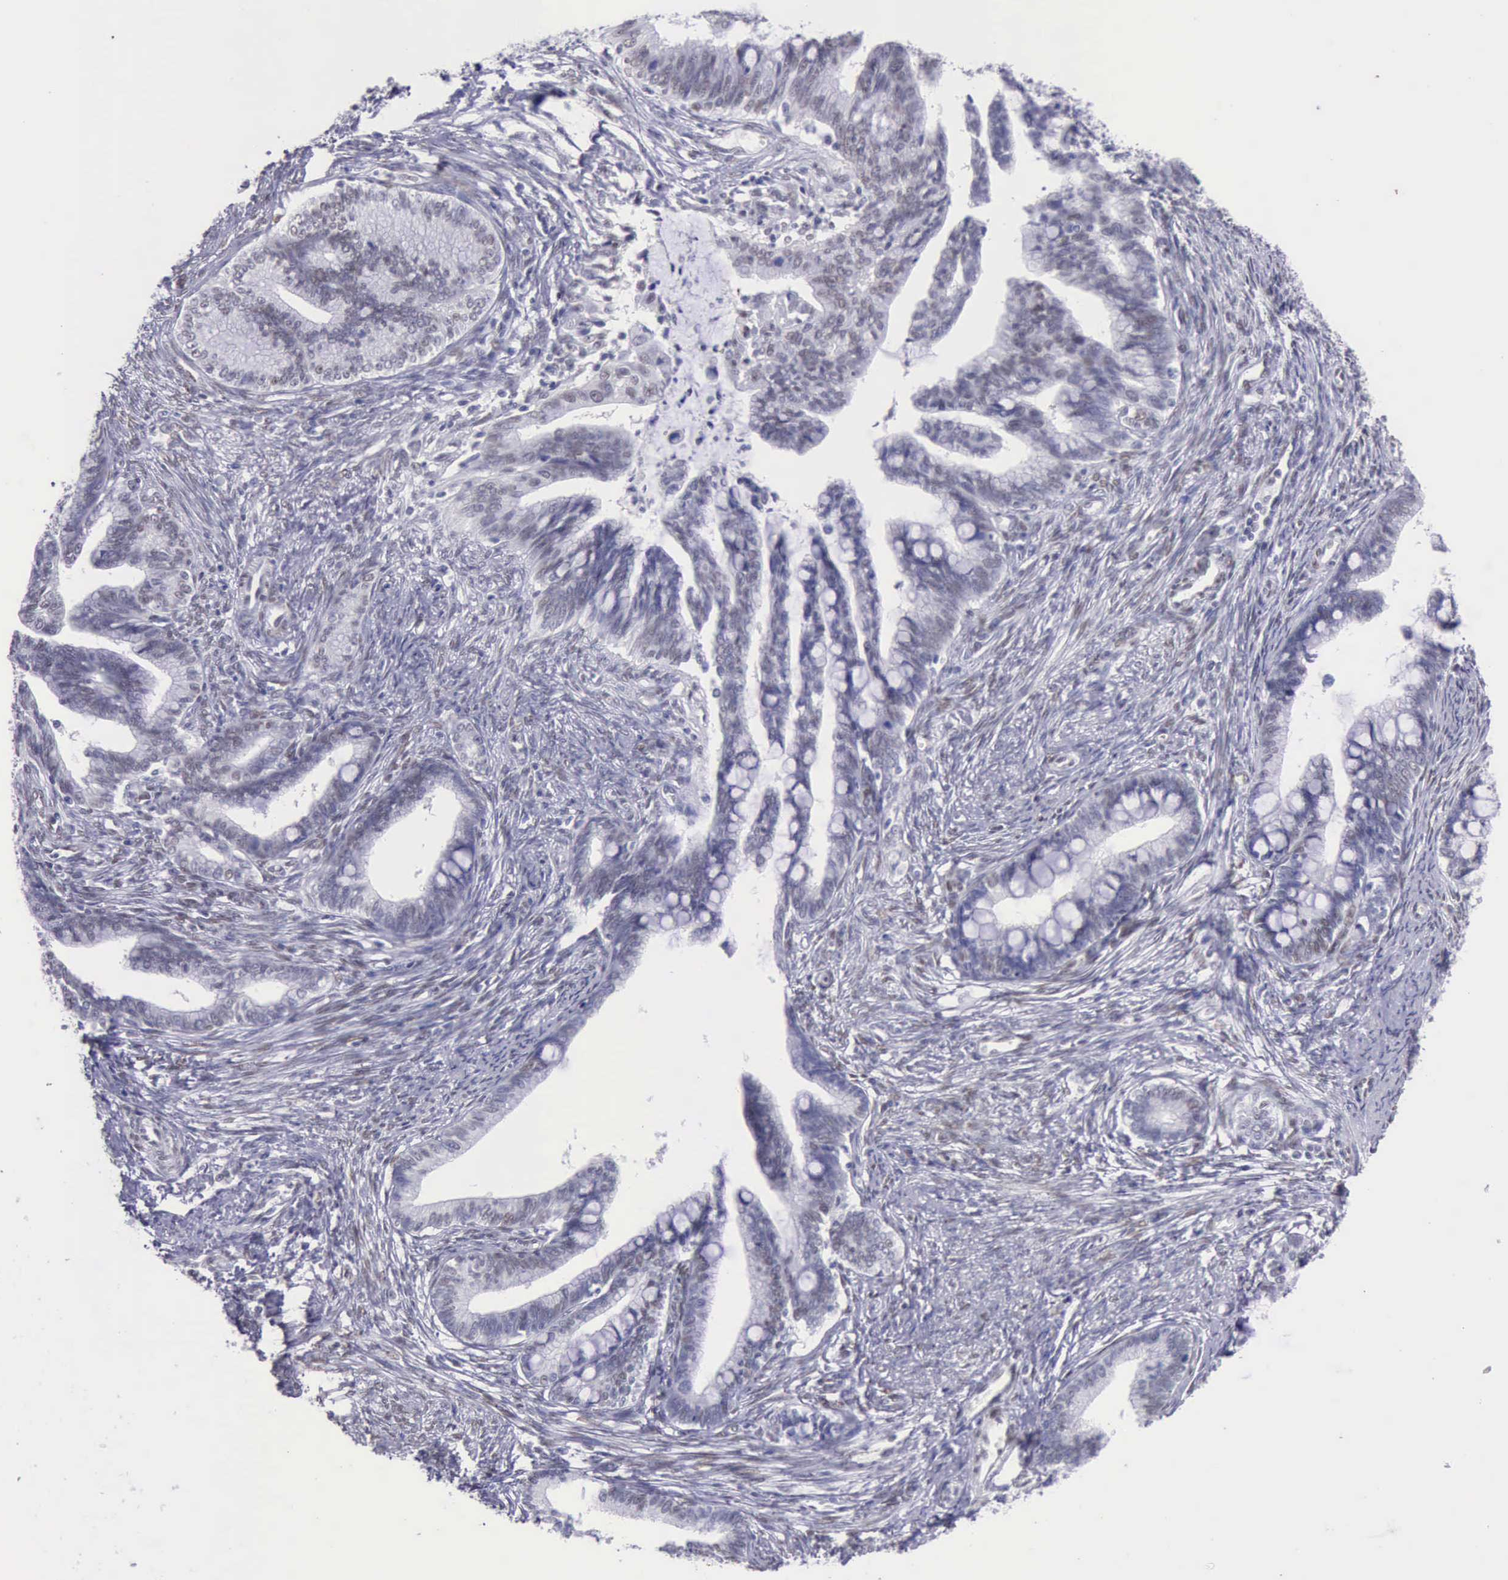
{"staining": {"intensity": "negative", "quantity": "none", "location": "none"}, "tissue": "cervical cancer", "cell_type": "Tumor cells", "image_type": "cancer", "snomed": [{"axis": "morphology", "description": "Adenocarcinoma, NOS"}, {"axis": "topography", "description": "Cervix"}], "caption": "This is an IHC micrograph of cervical cancer (adenocarcinoma). There is no positivity in tumor cells.", "gene": "EP300", "patient": {"sex": "female", "age": 36}}